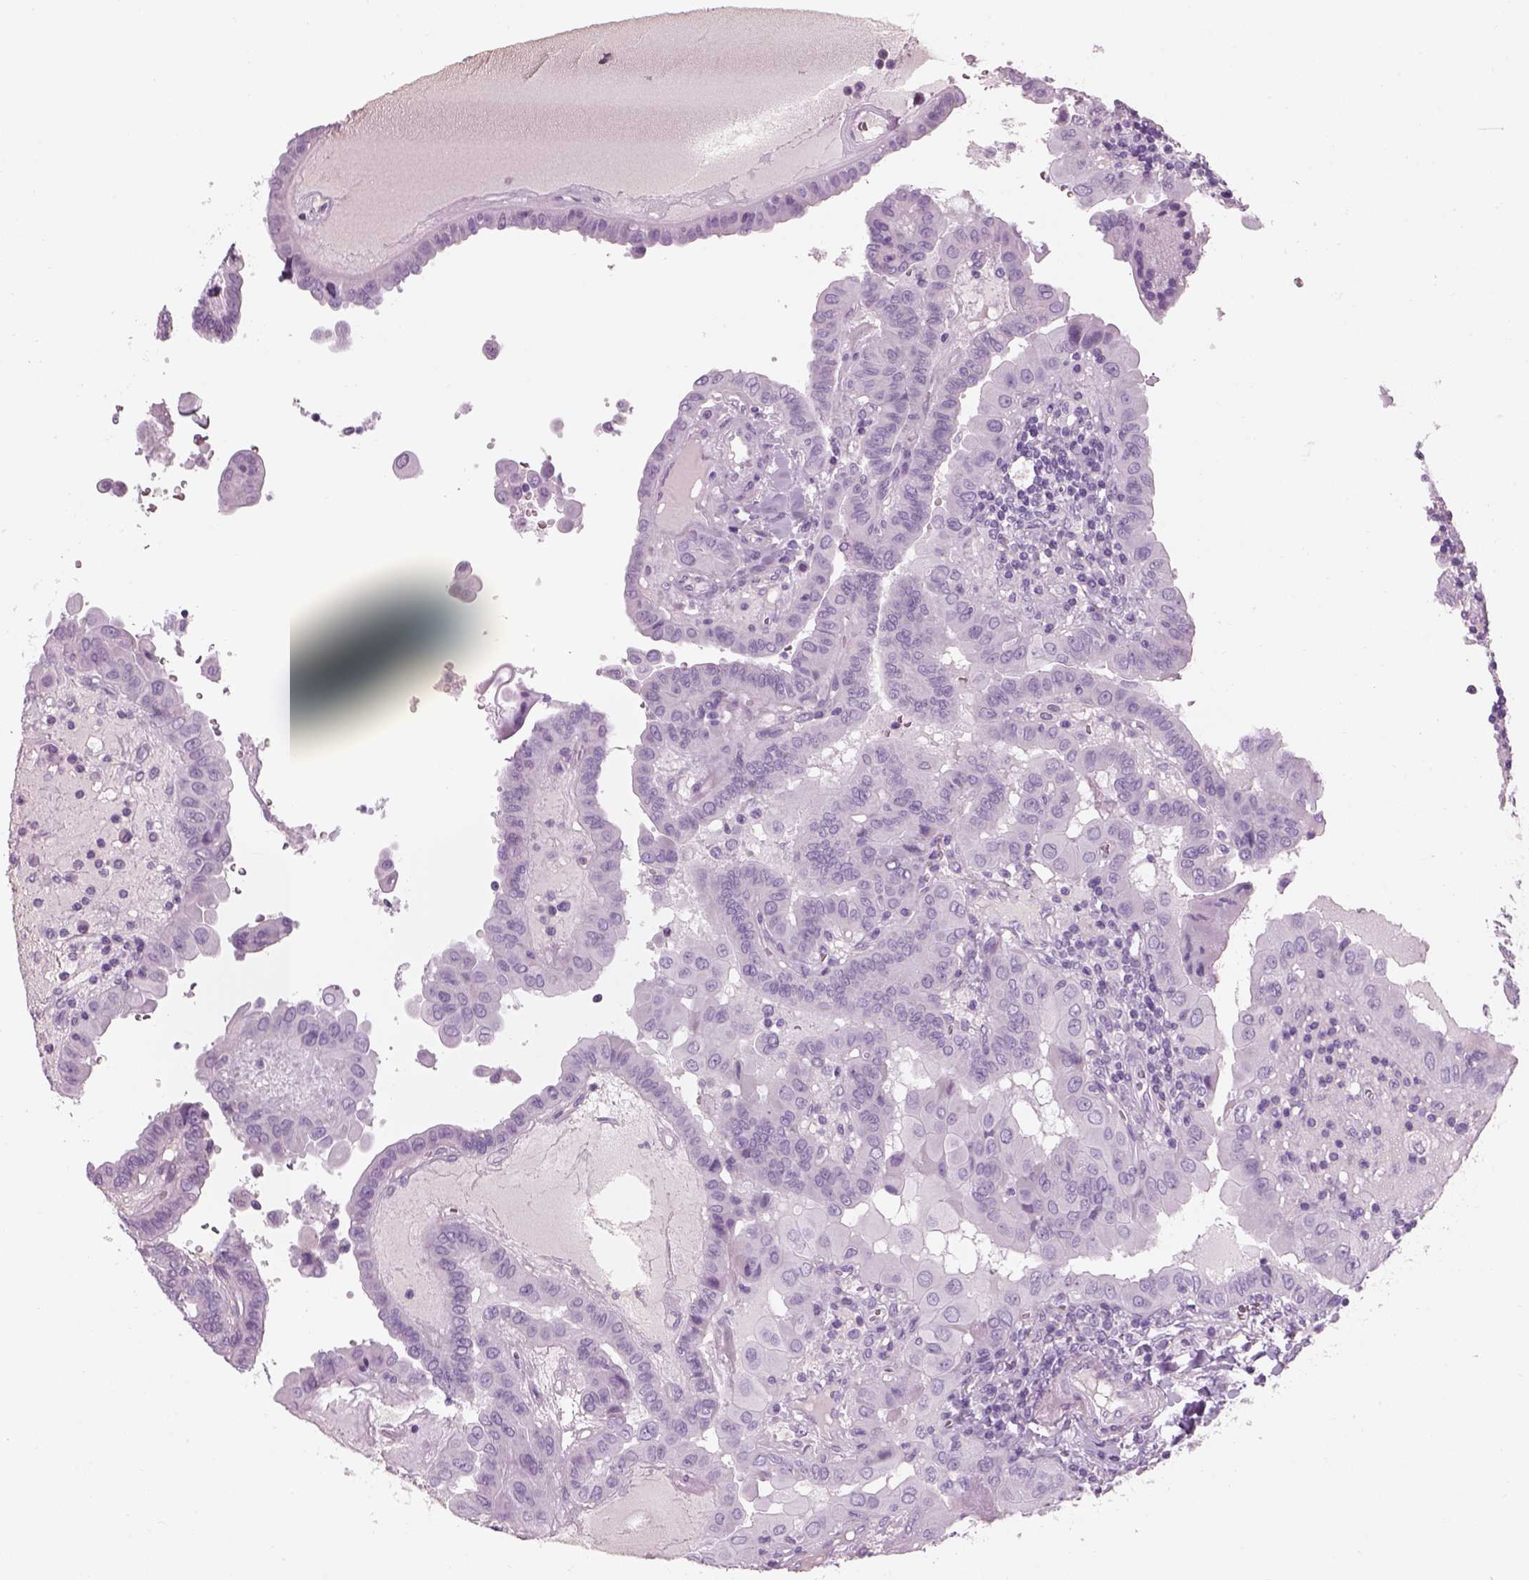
{"staining": {"intensity": "negative", "quantity": "none", "location": "none"}, "tissue": "thyroid cancer", "cell_type": "Tumor cells", "image_type": "cancer", "snomed": [{"axis": "morphology", "description": "Papillary adenocarcinoma, NOS"}, {"axis": "topography", "description": "Thyroid gland"}], "caption": "Immunohistochemical staining of thyroid papillary adenocarcinoma demonstrates no significant staining in tumor cells.", "gene": "GAS2L2", "patient": {"sex": "female", "age": 37}}